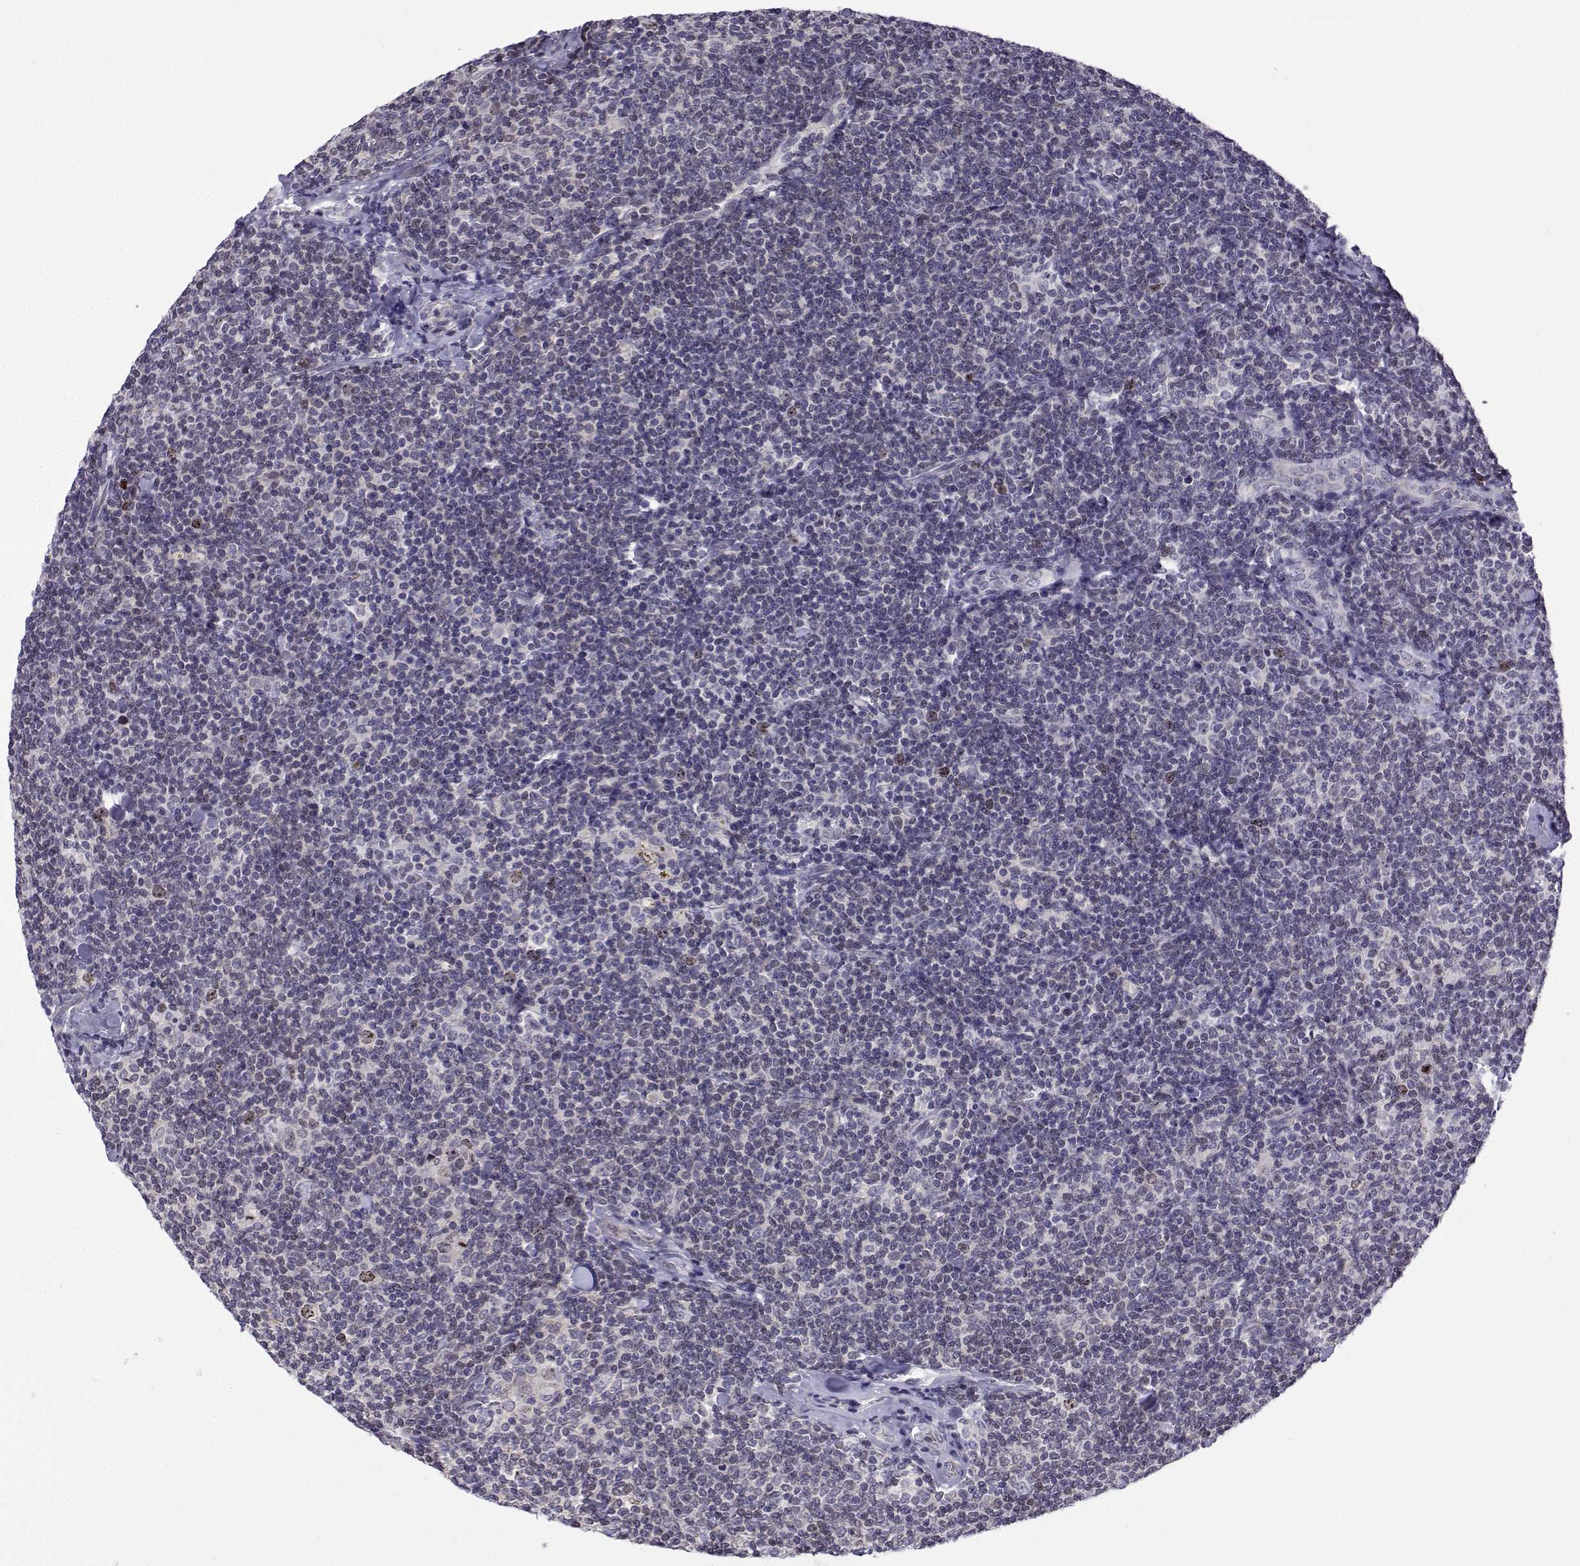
{"staining": {"intensity": "moderate", "quantity": "<25%", "location": "nuclear"}, "tissue": "lymphoma", "cell_type": "Tumor cells", "image_type": "cancer", "snomed": [{"axis": "morphology", "description": "Malignant lymphoma, non-Hodgkin's type, Low grade"}, {"axis": "topography", "description": "Lymph node"}], "caption": "Malignant lymphoma, non-Hodgkin's type (low-grade) stained with IHC reveals moderate nuclear expression in about <25% of tumor cells.", "gene": "INCENP", "patient": {"sex": "female", "age": 56}}